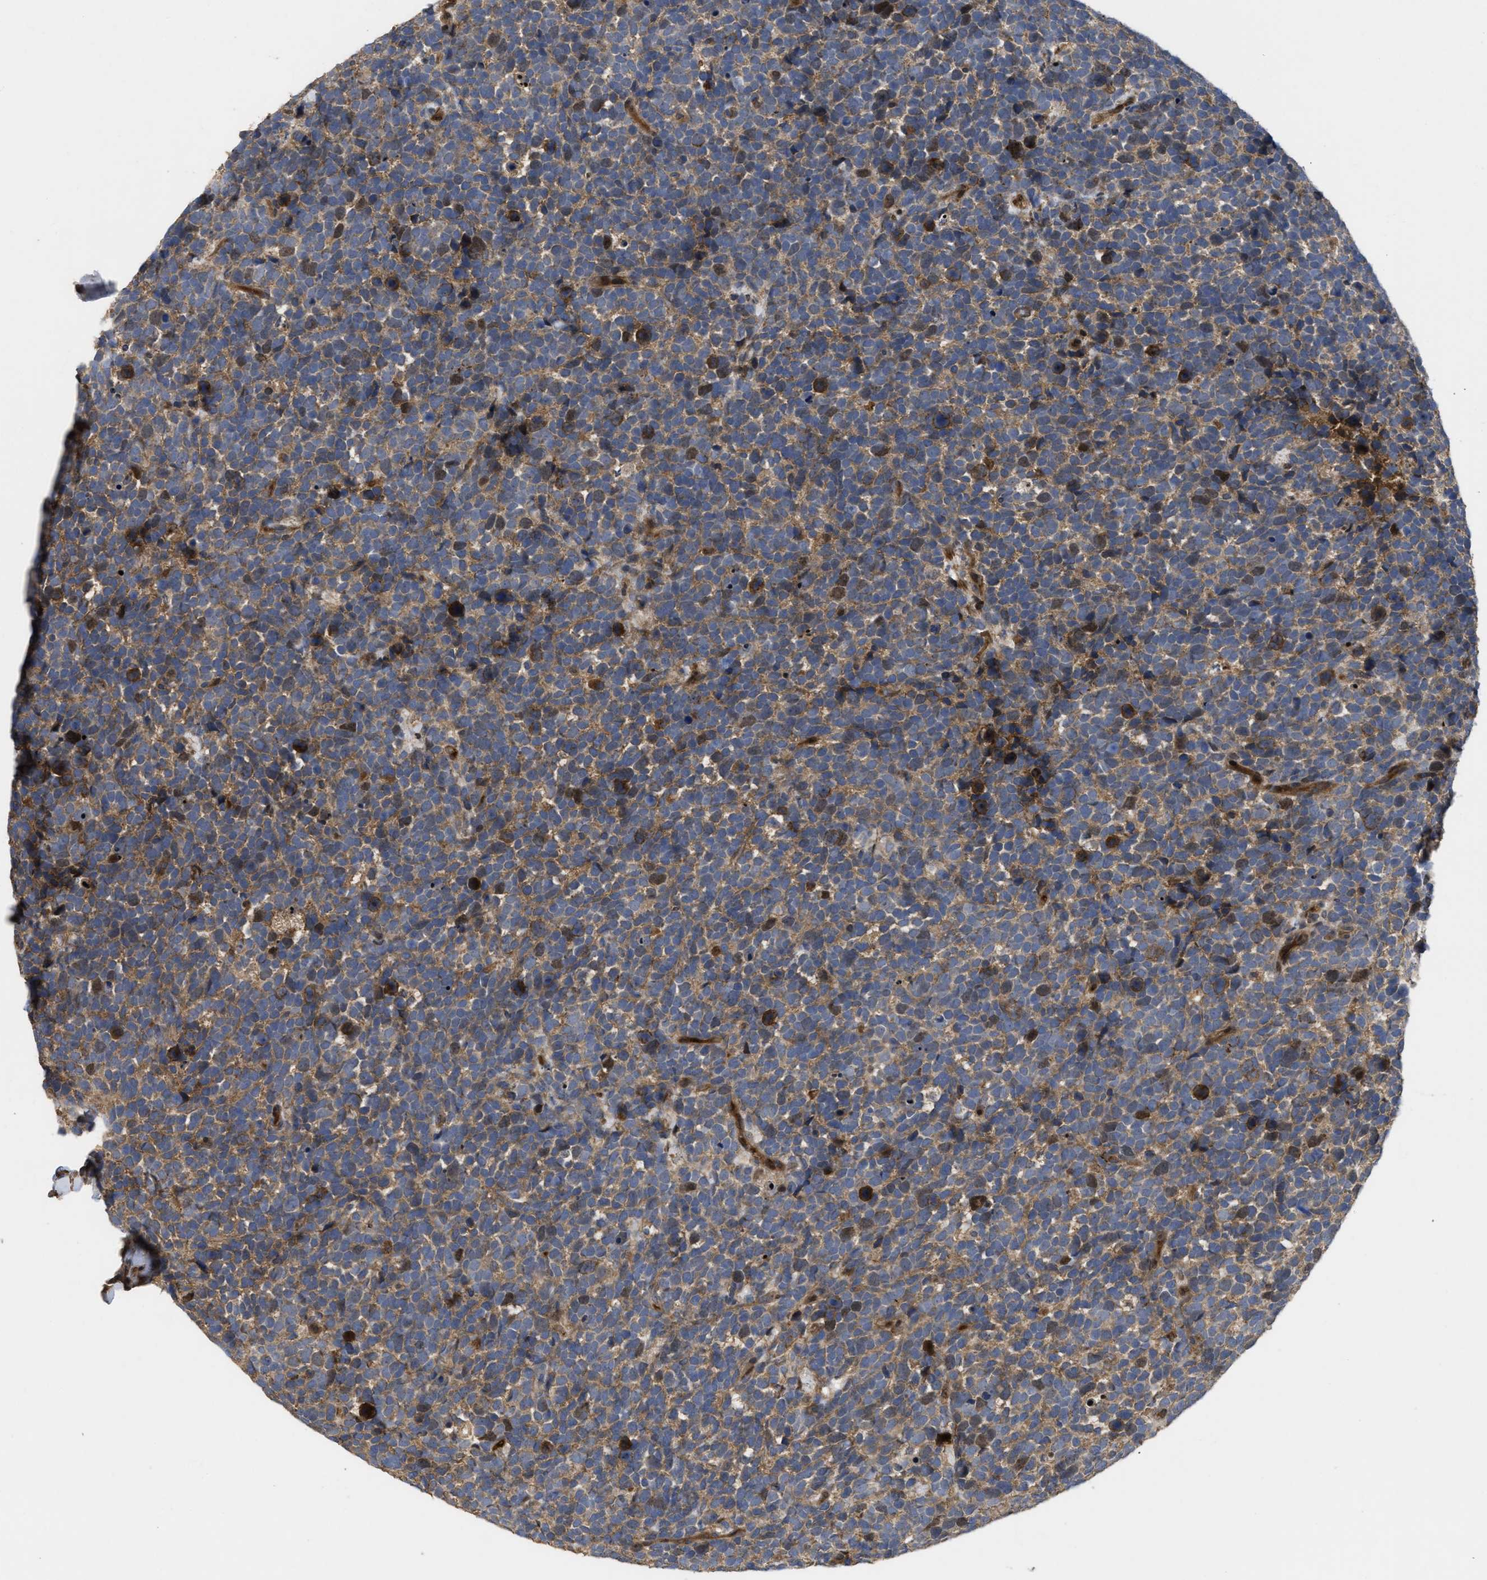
{"staining": {"intensity": "moderate", "quantity": ">75%", "location": "cytoplasmic/membranous"}, "tissue": "urothelial cancer", "cell_type": "Tumor cells", "image_type": "cancer", "snomed": [{"axis": "morphology", "description": "Urothelial carcinoma, High grade"}, {"axis": "topography", "description": "Urinary bladder"}], "caption": "A brown stain labels moderate cytoplasmic/membranous expression of a protein in human urothelial carcinoma (high-grade) tumor cells.", "gene": "CBR3", "patient": {"sex": "female", "age": 82}}